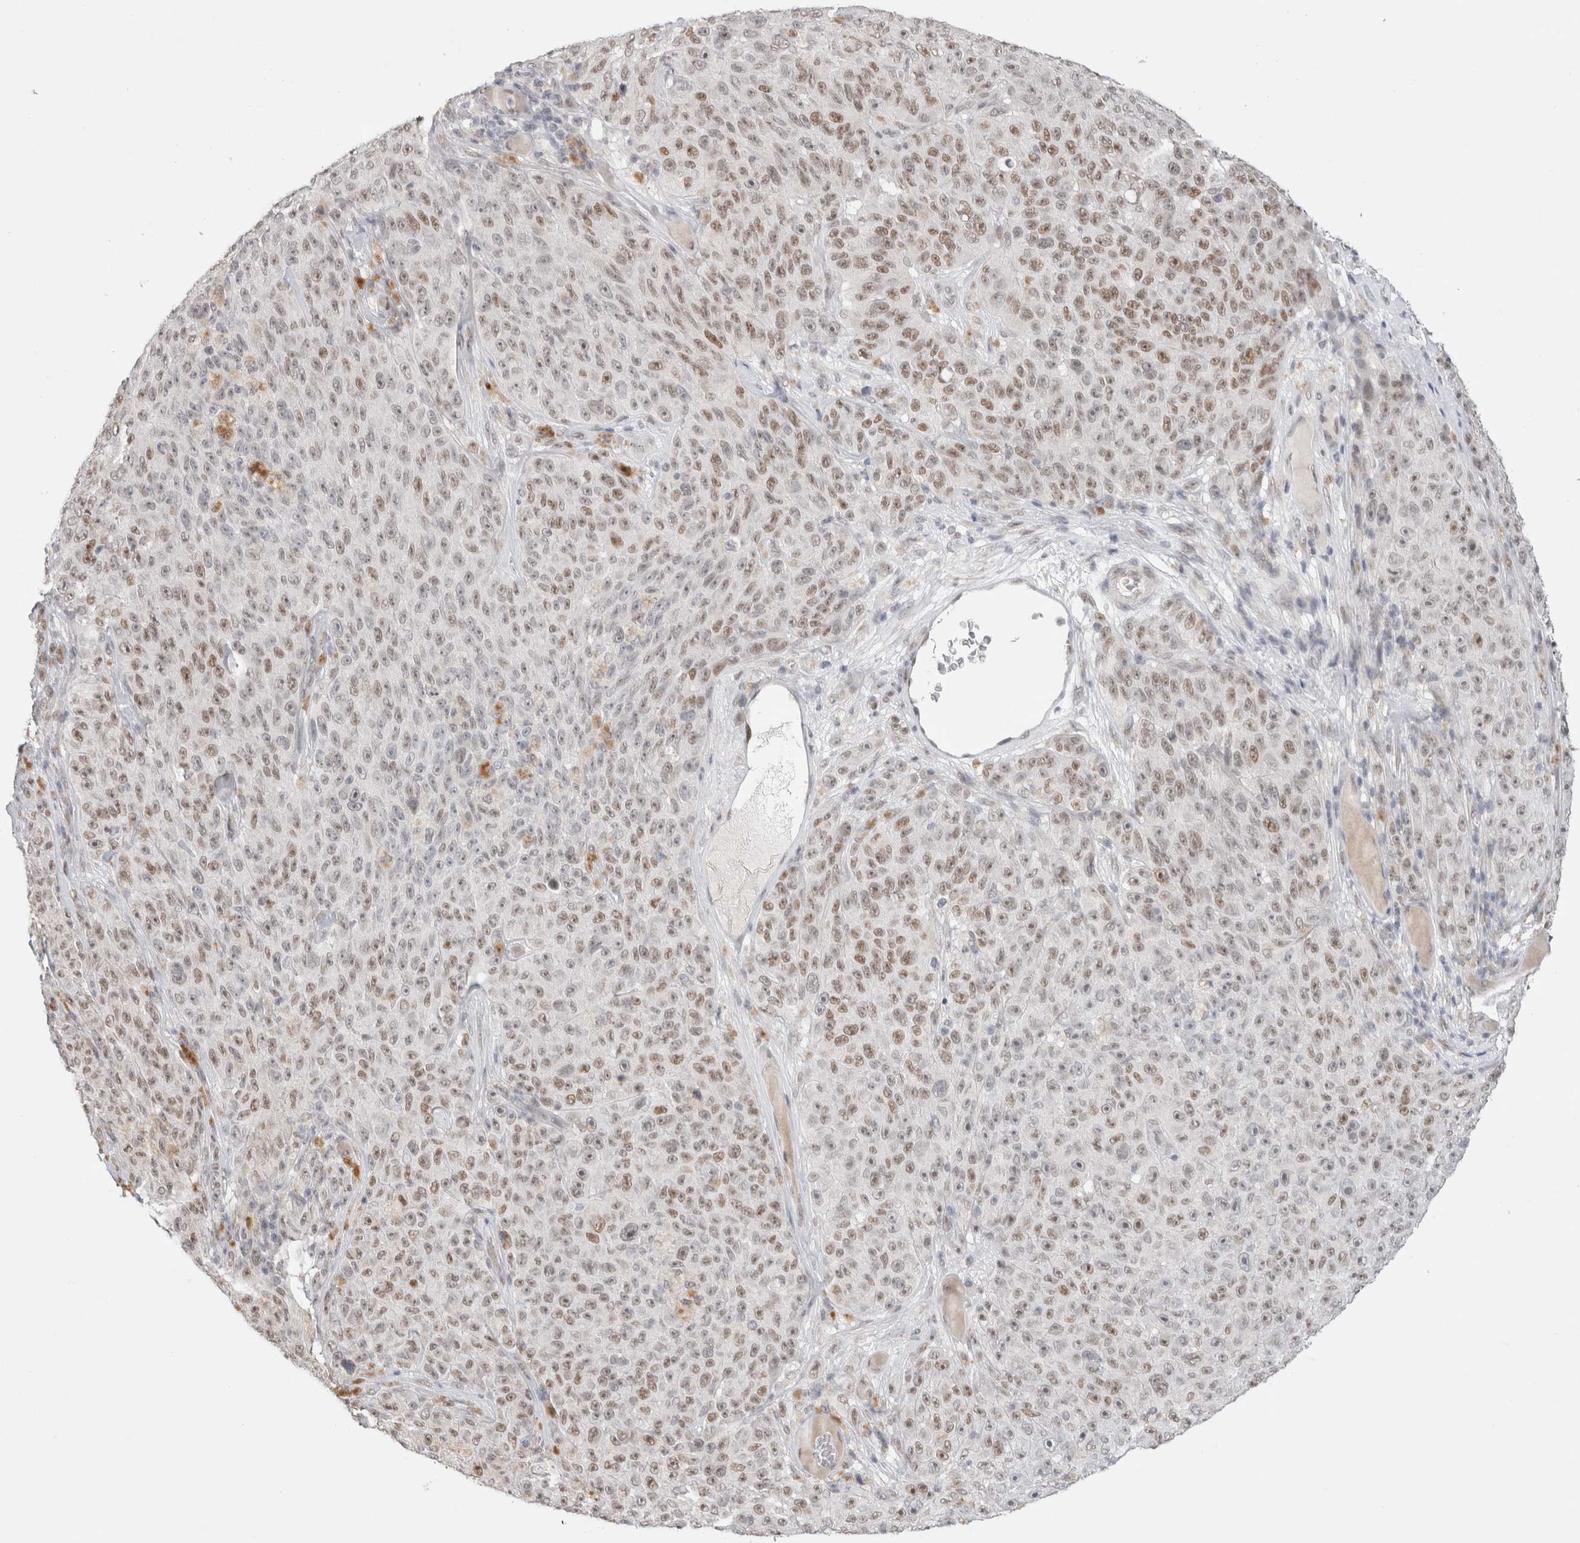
{"staining": {"intensity": "moderate", "quantity": ">75%", "location": "nuclear"}, "tissue": "melanoma", "cell_type": "Tumor cells", "image_type": "cancer", "snomed": [{"axis": "morphology", "description": "Malignant melanoma, NOS"}, {"axis": "topography", "description": "Skin"}], "caption": "Malignant melanoma tissue demonstrates moderate nuclear staining in approximately >75% of tumor cells (Stains: DAB (3,3'-diaminobenzidine) in brown, nuclei in blue, Microscopy: brightfield microscopy at high magnification).", "gene": "RECQL4", "patient": {"sex": "female", "age": 82}}